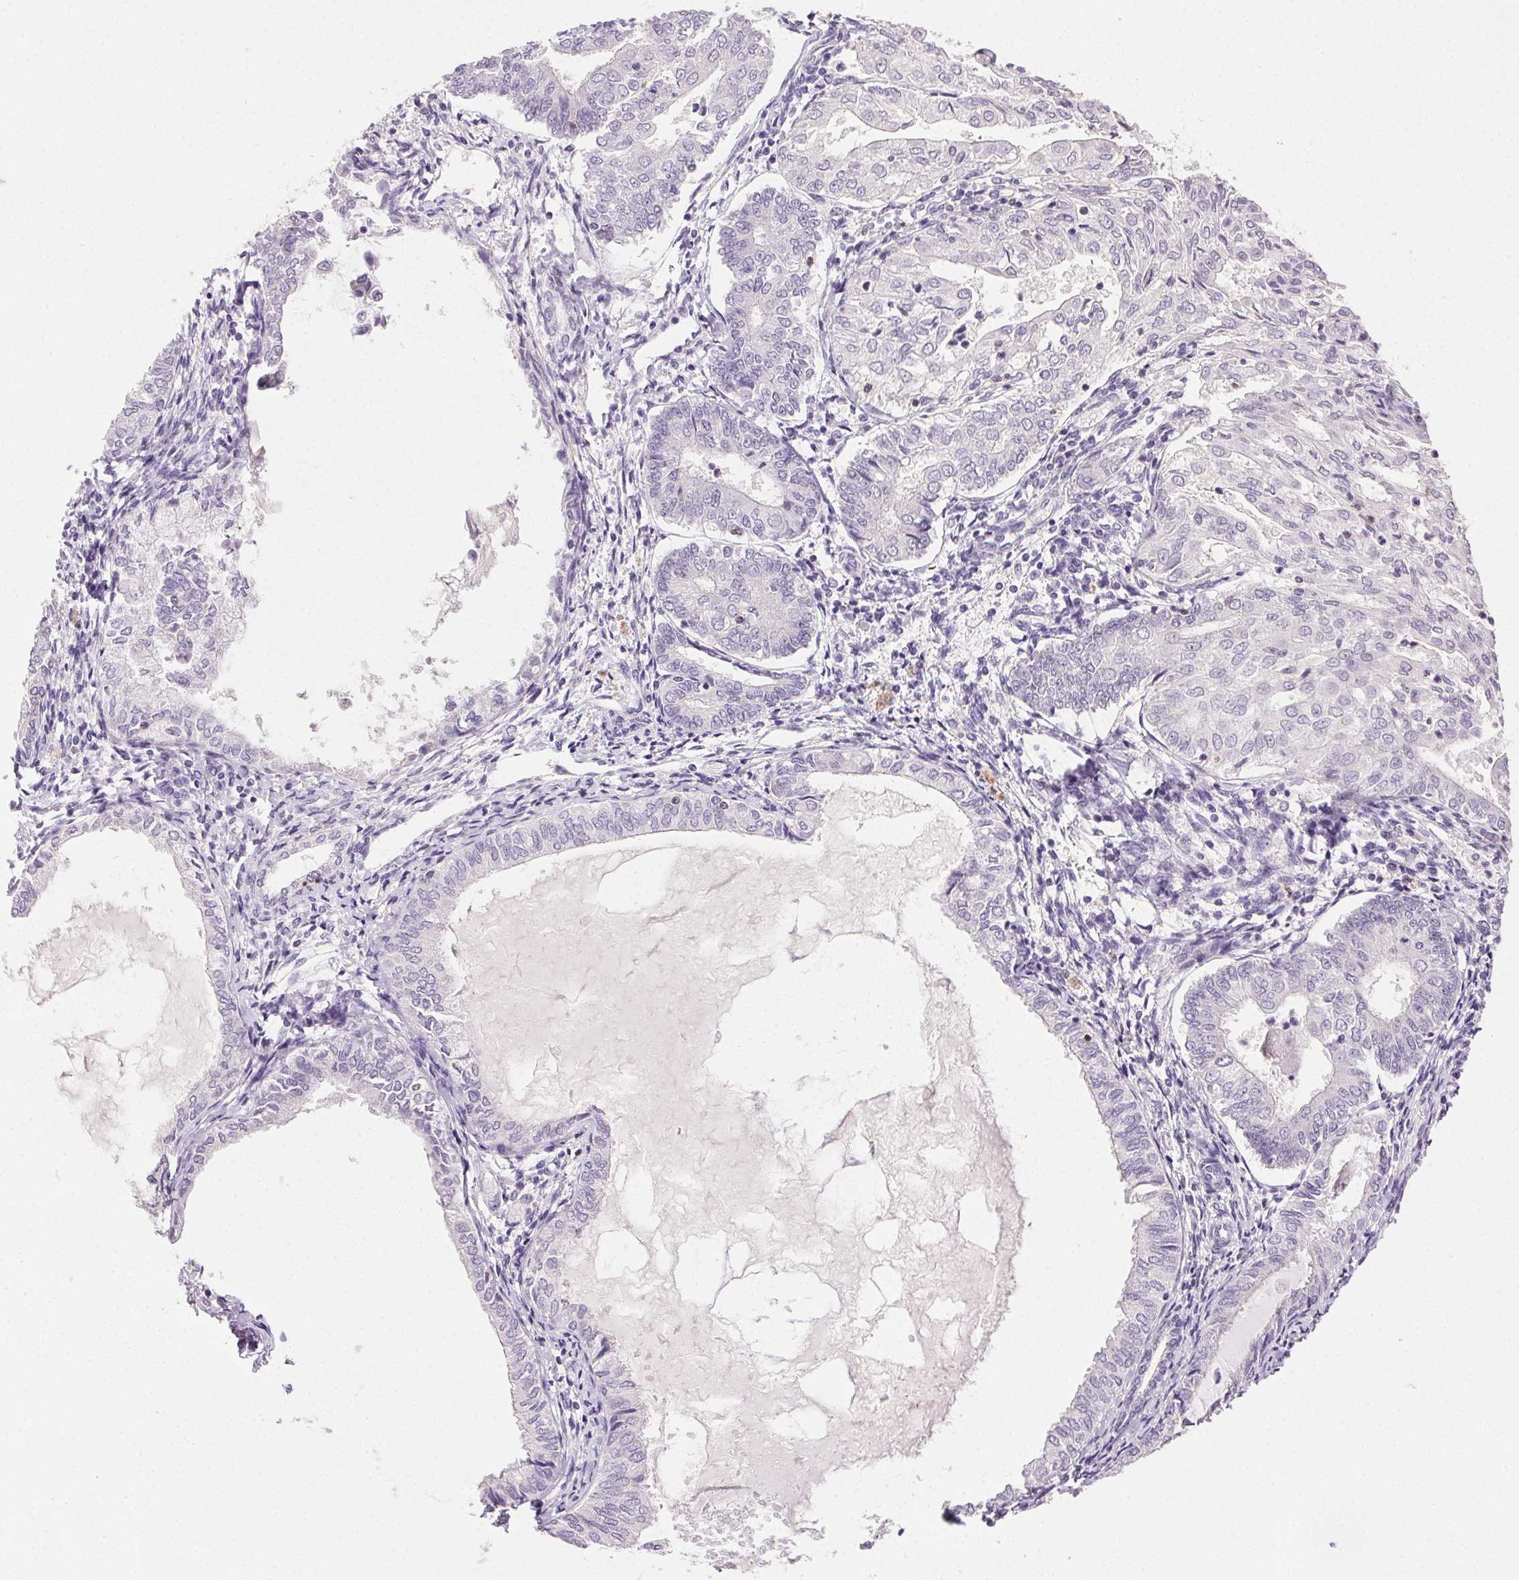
{"staining": {"intensity": "negative", "quantity": "none", "location": "none"}, "tissue": "endometrial cancer", "cell_type": "Tumor cells", "image_type": "cancer", "snomed": [{"axis": "morphology", "description": "Adenocarcinoma, NOS"}, {"axis": "topography", "description": "Endometrium"}], "caption": "An image of human endometrial adenocarcinoma is negative for staining in tumor cells.", "gene": "AKAP5", "patient": {"sex": "female", "age": 68}}